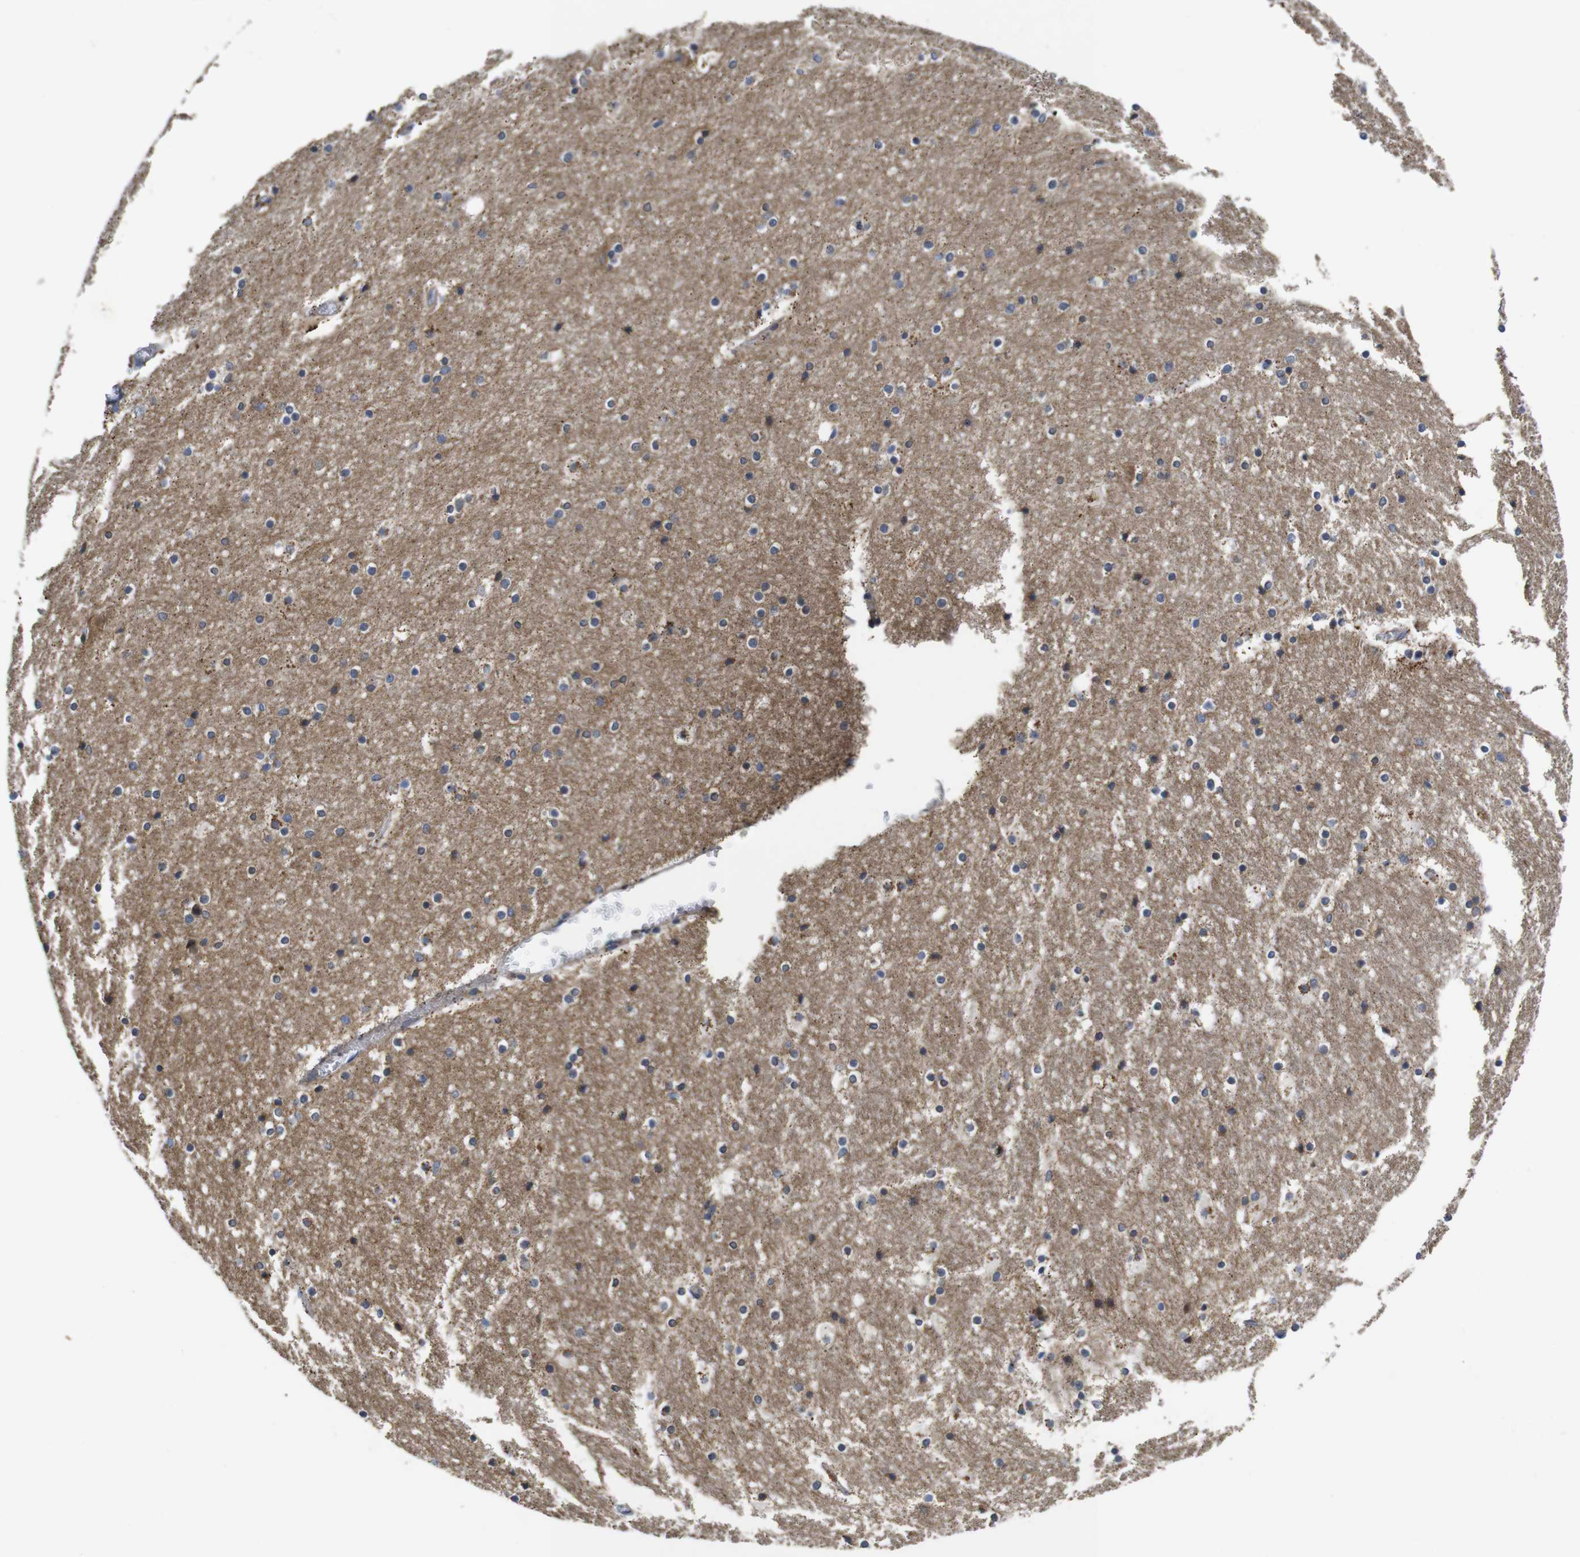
{"staining": {"intensity": "moderate", "quantity": "<25%", "location": "cytoplasmic/membranous"}, "tissue": "hippocampus", "cell_type": "Glial cells", "image_type": "normal", "snomed": [{"axis": "morphology", "description": "Normal tissue, NOS"}, {"axis": "topography", "description": "Hippocampus"}], "caption": "IHC of benign human hippocampus demonstrates low levels of moderate cytoplasmic/membranous expression in about <25% of glial cells. (Brightfield microscopy of DAB IHC at high magnification).", "gene": "MARCHF7", "patient": {"sex": "male", "age": 45}}